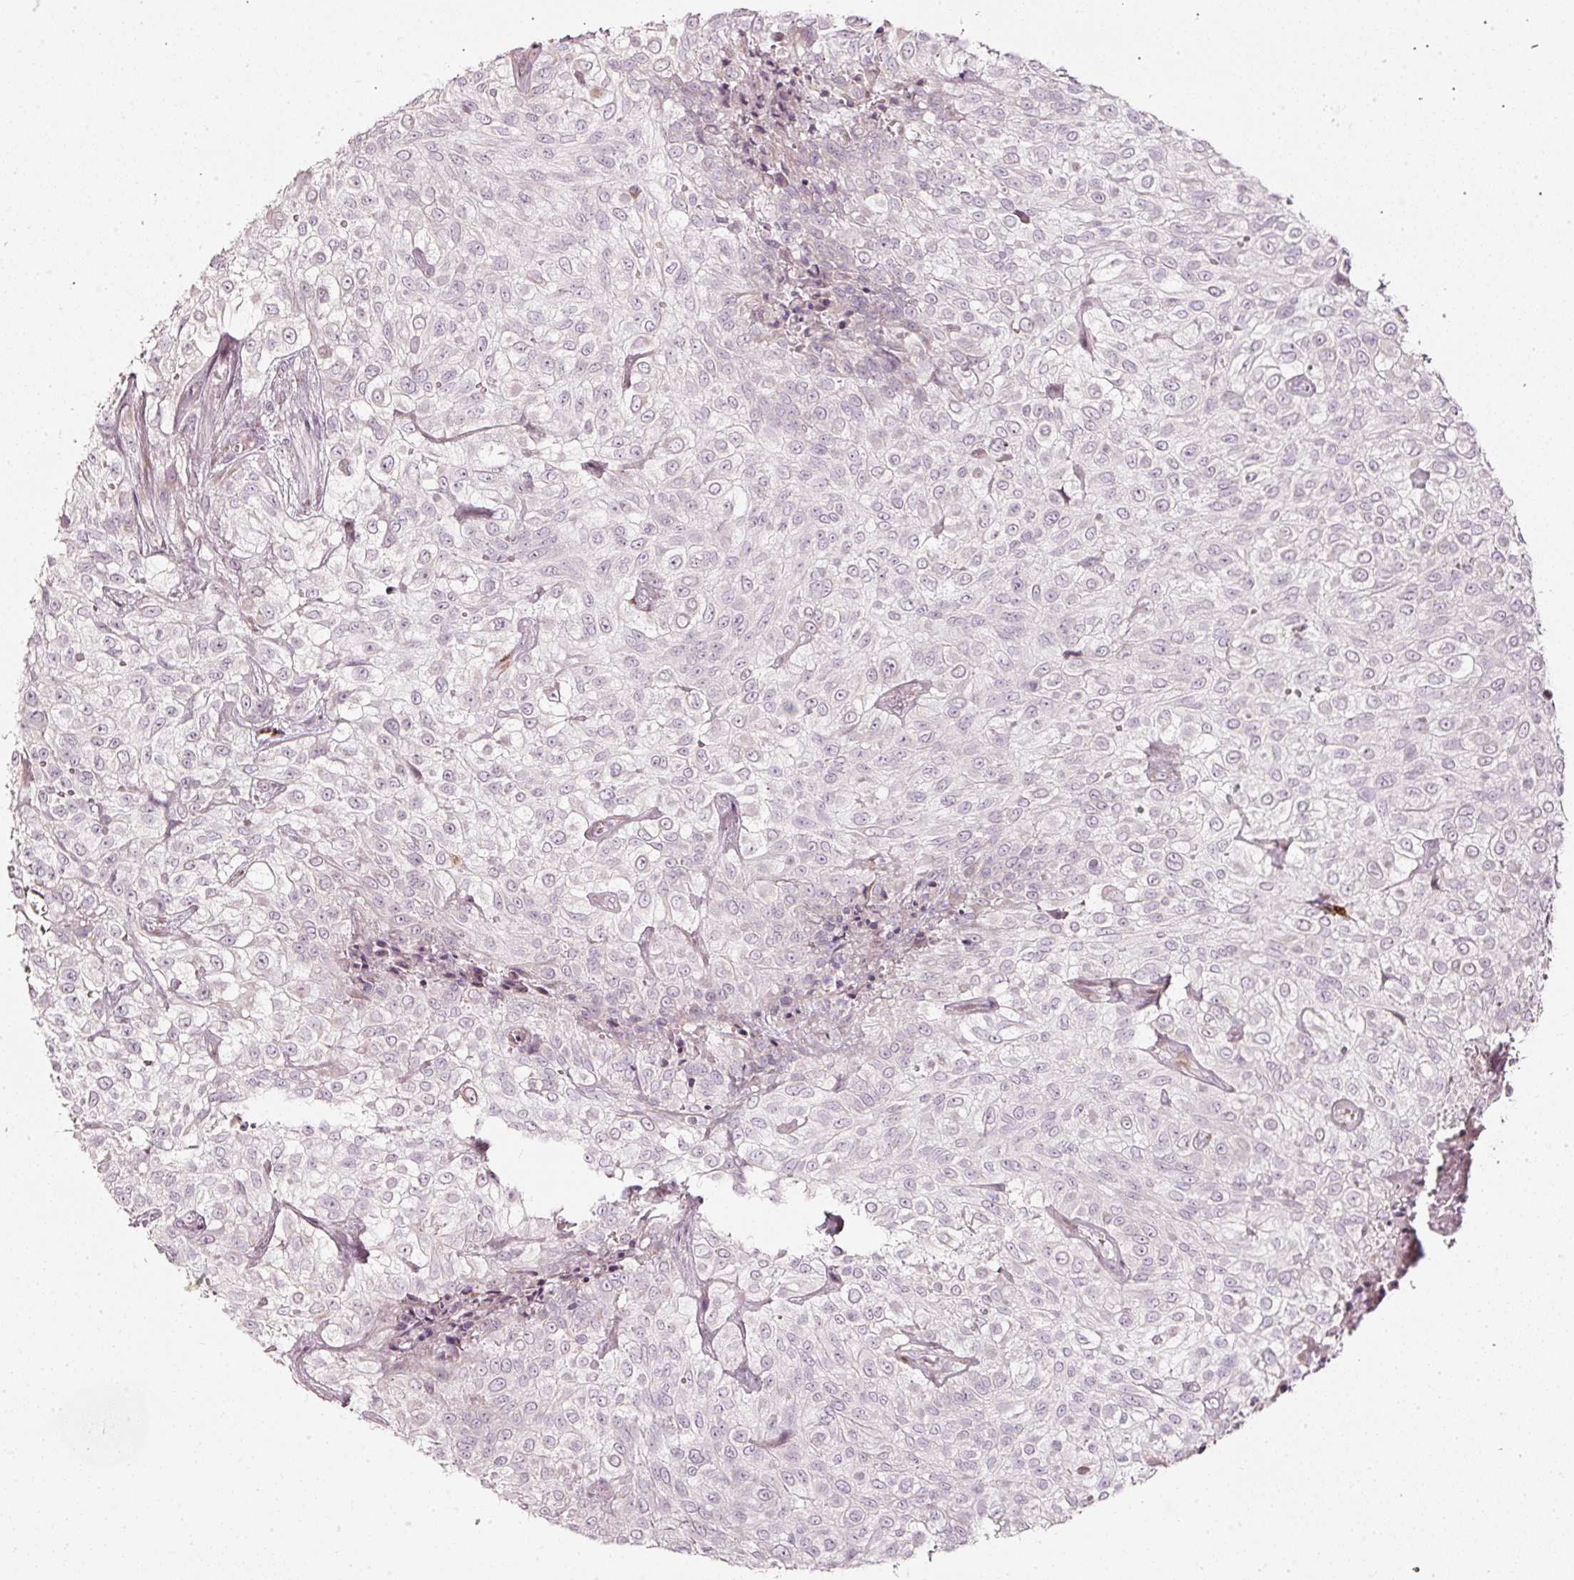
{"staining": {"intensity": "negative", "quantity": "none", "location": "none"}, "tissue": "urothelial cancer", "cell_type": "Tumor cells", "image_type": "cancer", "snomed": [{"axis": "morphology", "description": "Urothelial carcinoma, High grade"}, {"axis": "topography", "description": "Urinary bladder"}], "caption": "Micrograph shows no significant protein staining in tumor cells of urothelial cancer.", "gene": "SDF4", "patient": {"sex": "male", "age": 56}}